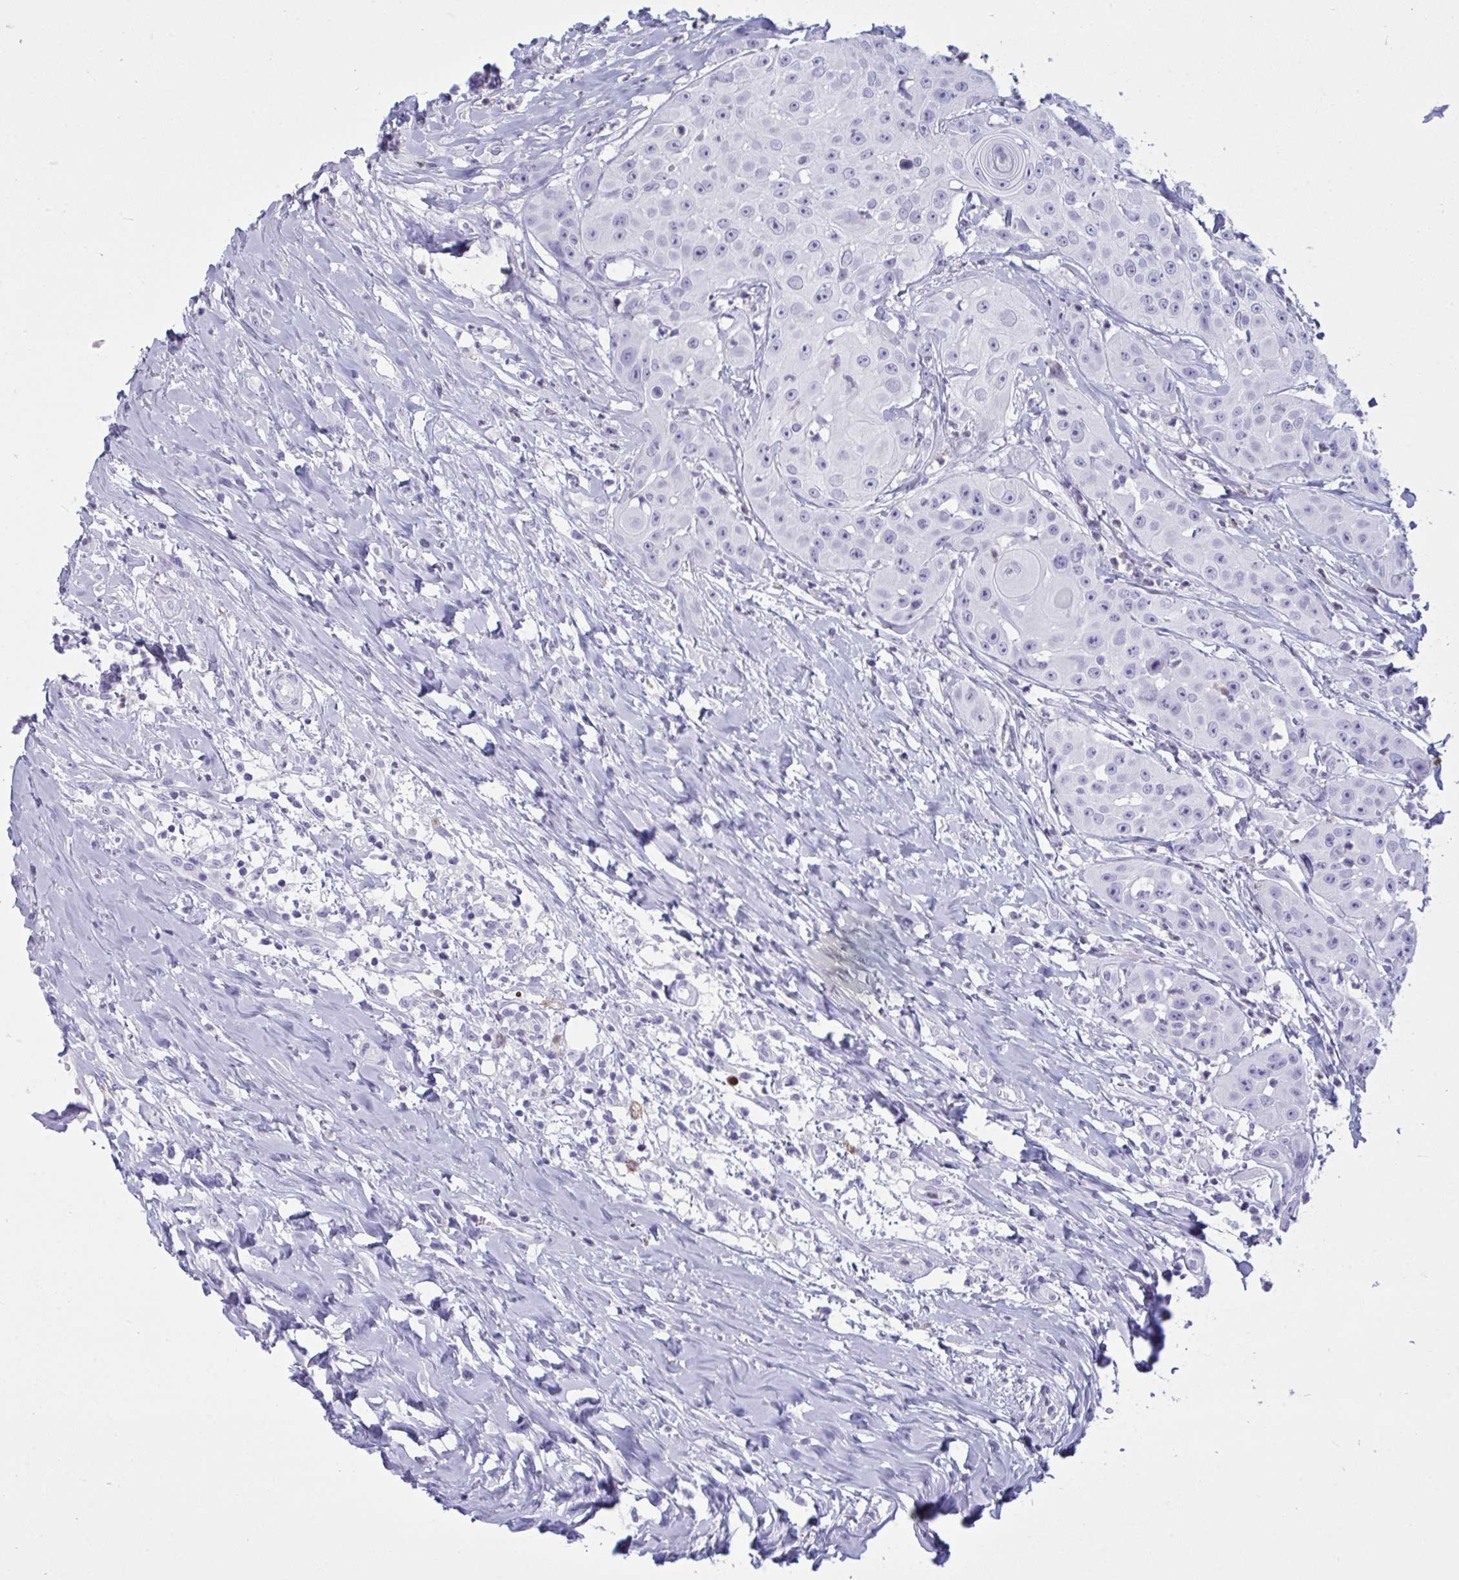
{"staining": {"intensity": "negative", "quantity": "none", "location": "none"}, "tissue": "head and neck cancer", "cell_type": "Tumor cells", "image_type": "cancer", "snomed": [{"axis": "morphology", "description": "Squamous cell carcinoma, NOS"}, {"axis": "topography", "description": "Head-Neck"}], "caption": "DAB (3,3'-diaminobenzidine) immunohistochemical staining of human head and neck cancer displays no significant expression in tumor cells. Brightfield microscopy of immunohistochemistry stained with DAB (3,3'-diaminobenzidine) (brown) and hematoxylin (blue), captured at high magnification.", "gene": "ARHGAP42", "patient": {"sex": "male", "age": 83}}